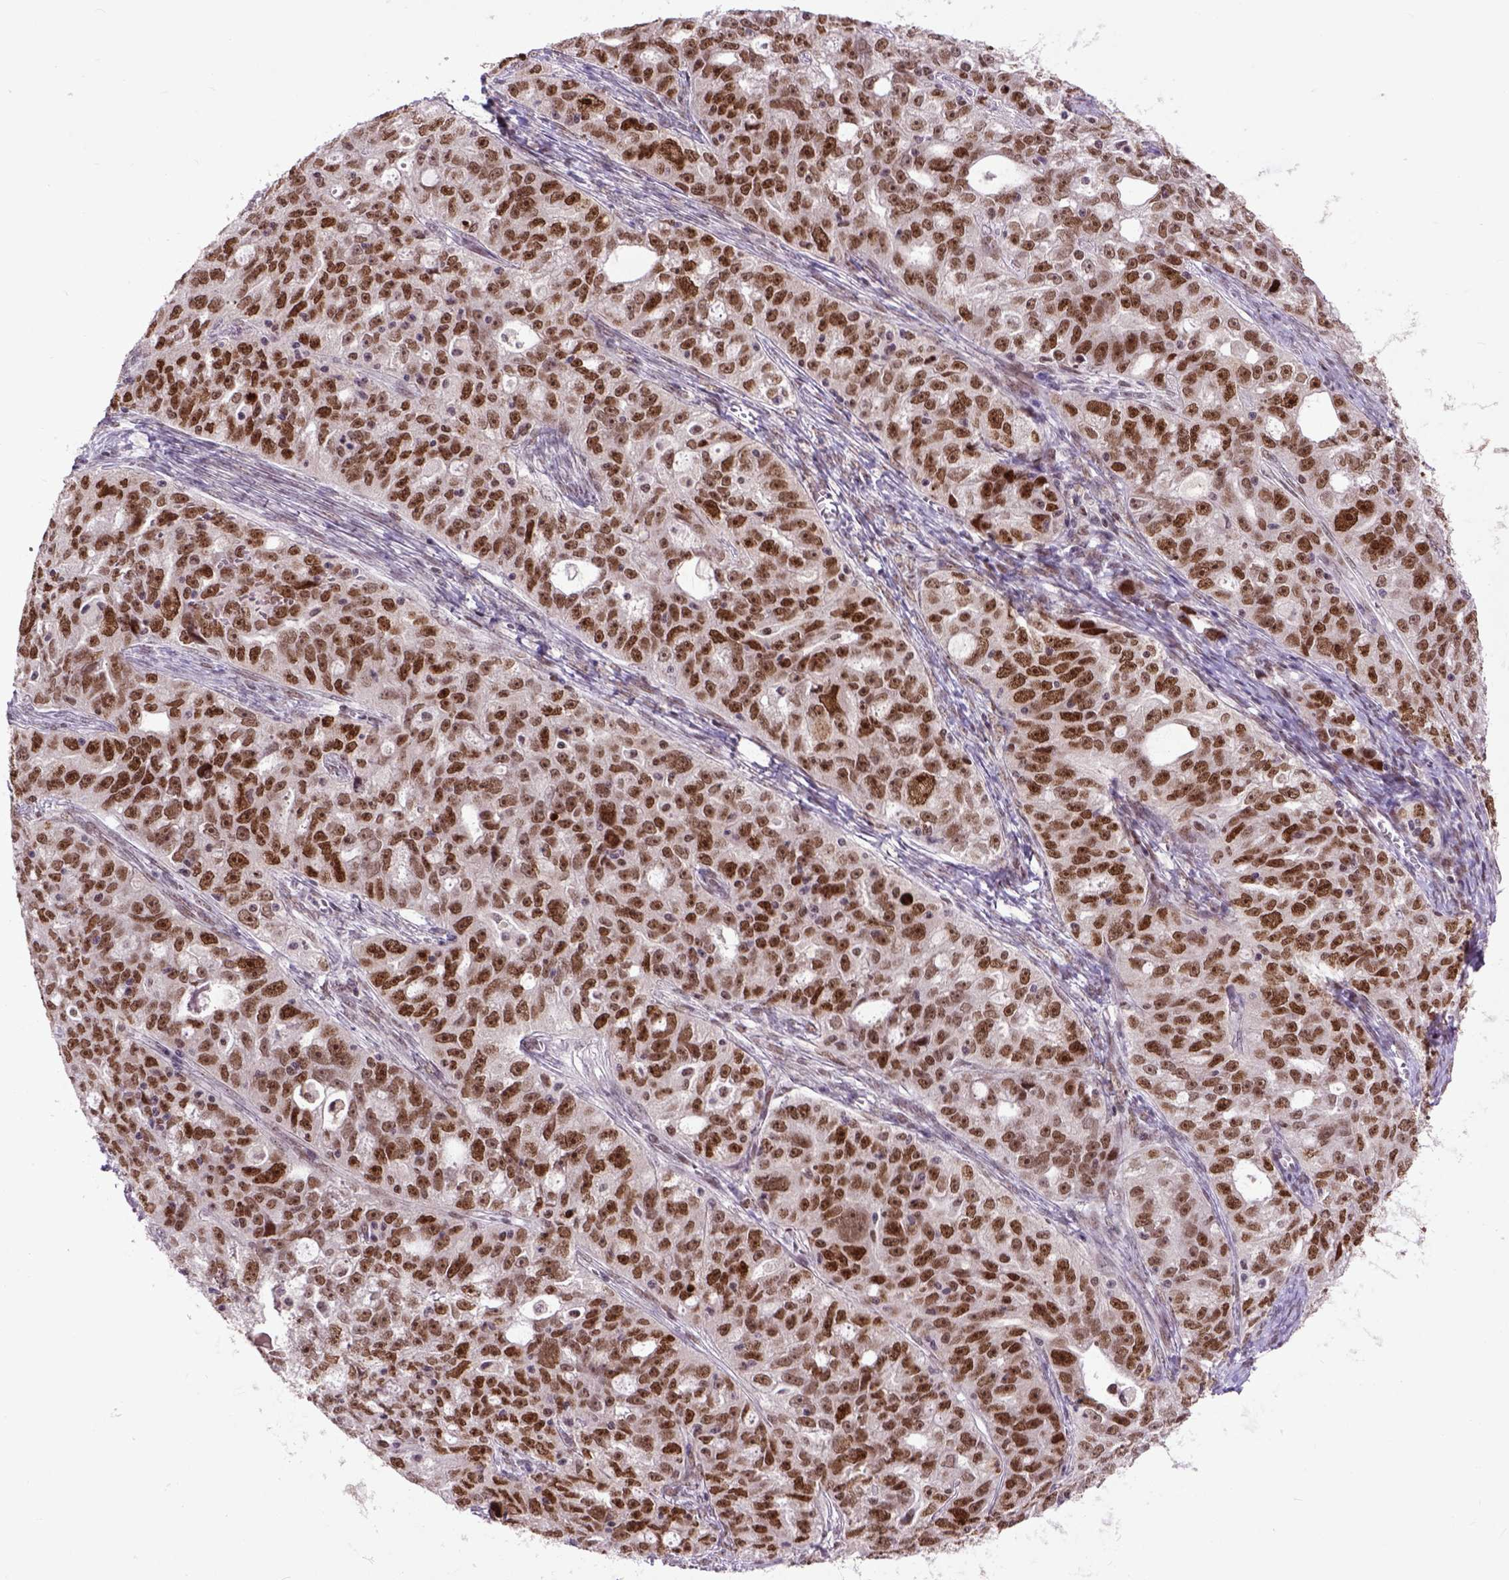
{"staining": {"intensity": "moderate", "quantity": ">75%", "location": "nuclear"}, "tissue": "ovarian cancer", "cell_type": "Tumor cells", "image_type": "cancer", "snomed": [{"axis": "morphology", "description": "Cystadenocarcinoma, serous, NOS"}, {"axis": "topography", "description": "Ovary"}], "caption": "This is an image of immunohistochemistry staining of serous cystadenocarcinoma (ovarian), which shows moderate staining in the nuclear of tumor cells.", "gene": "RCC2", "patient": {"sex": "female", "age": 51}}